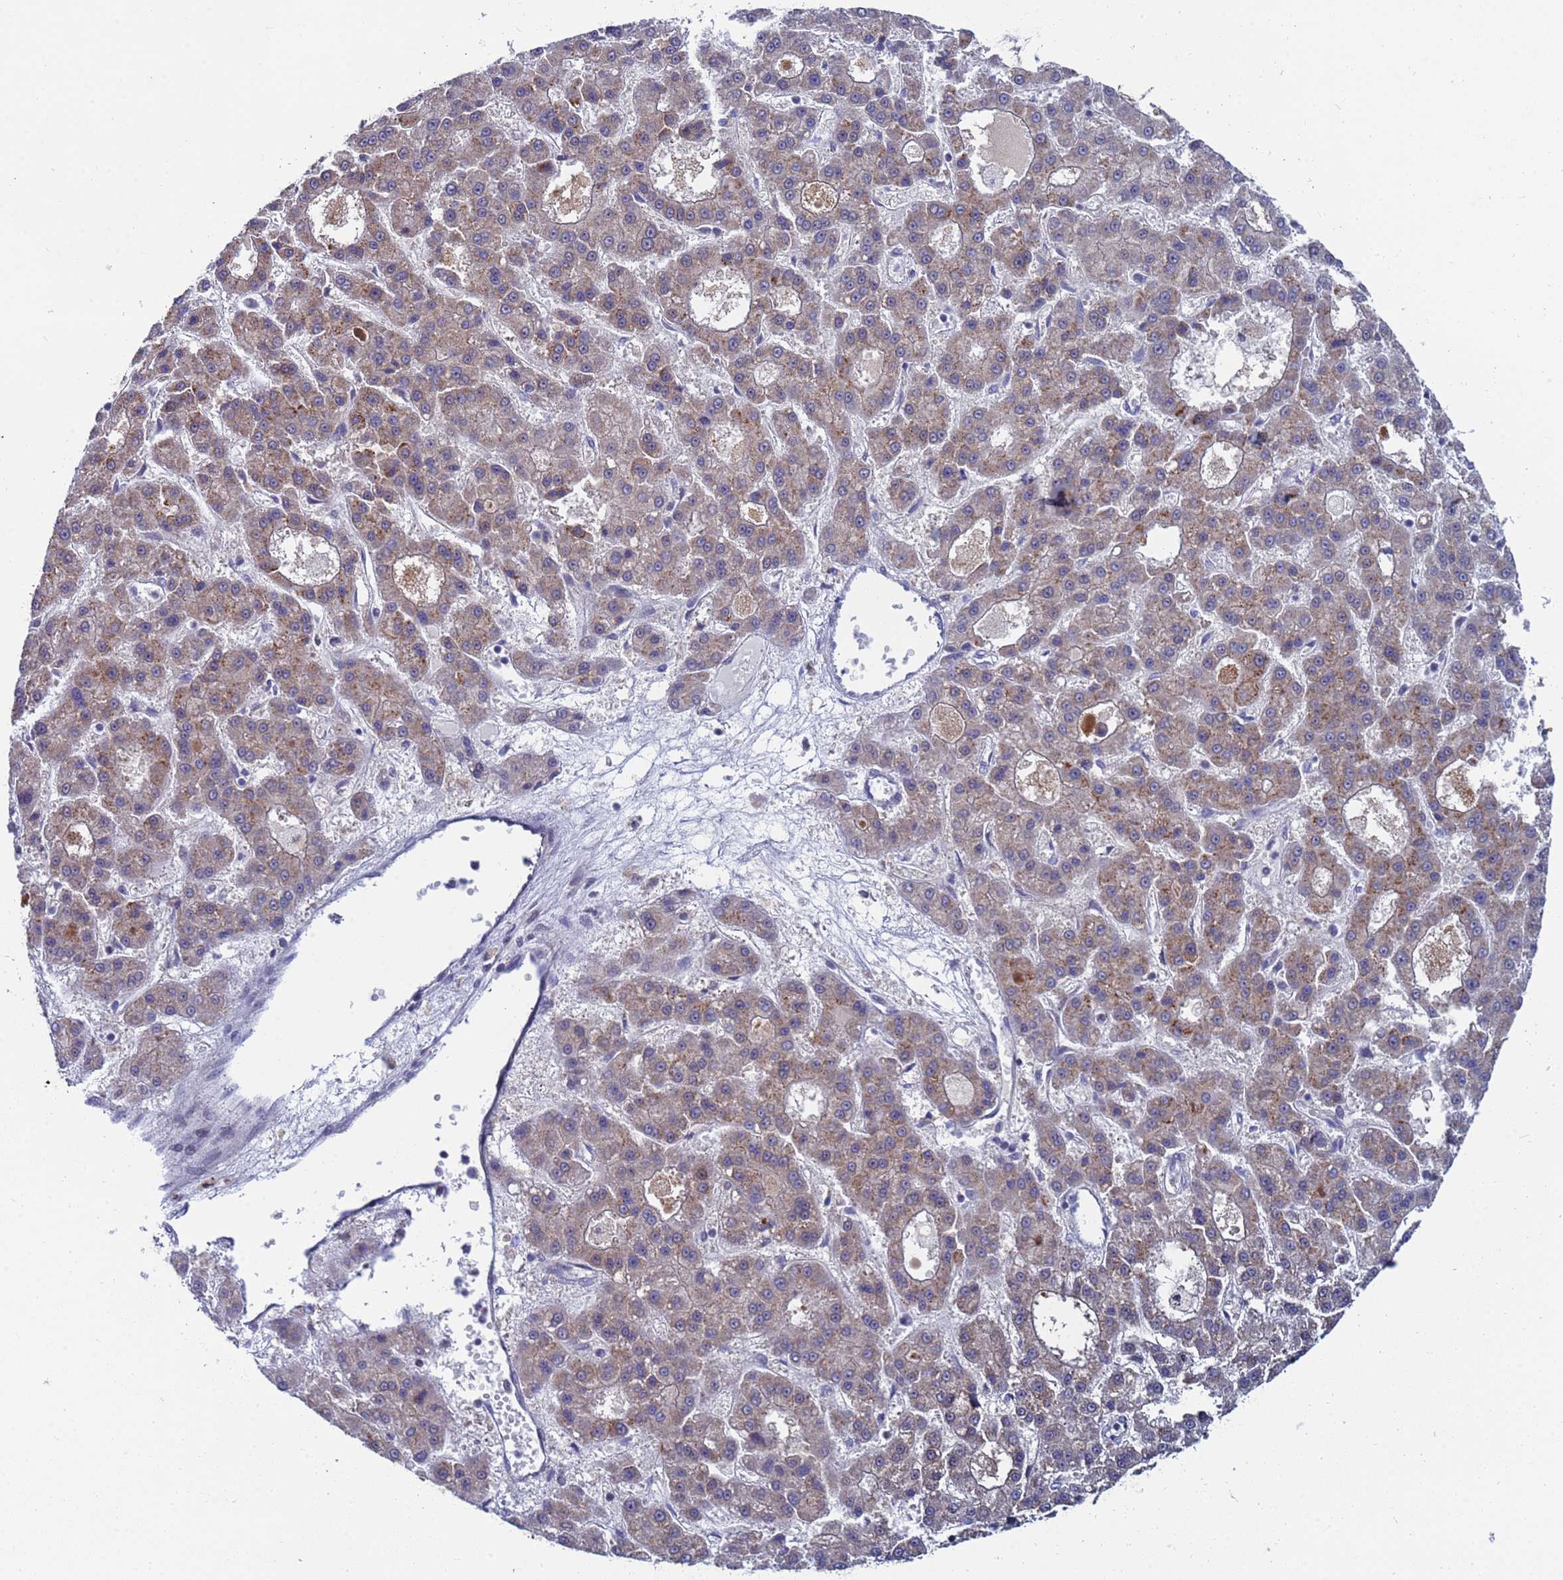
{"staining": {"intensity": "moderate", "quantity": "25%-75%", "location": "cytoplasmic/membranous"}, "tissue": "liver cancer", "cell_type": "Tumor cells", "image_type": "cancer", "snomed": [{"axis": "morphology", "description": "Carcinoma, Hepatocellular, NOS"}, {"axis": "topography", "description": "Liver"}], "caption": "The immunohistochemical stain labels moderate cytoplasmic/membranous staining in tumor cells of liver cancer (hepatocellular carcinoma) tissue. (DAB IHC with brightfield microscopy, high magnification).", "gene": "ENOSF1", "patient": {"sex": "male", "age": 70}}